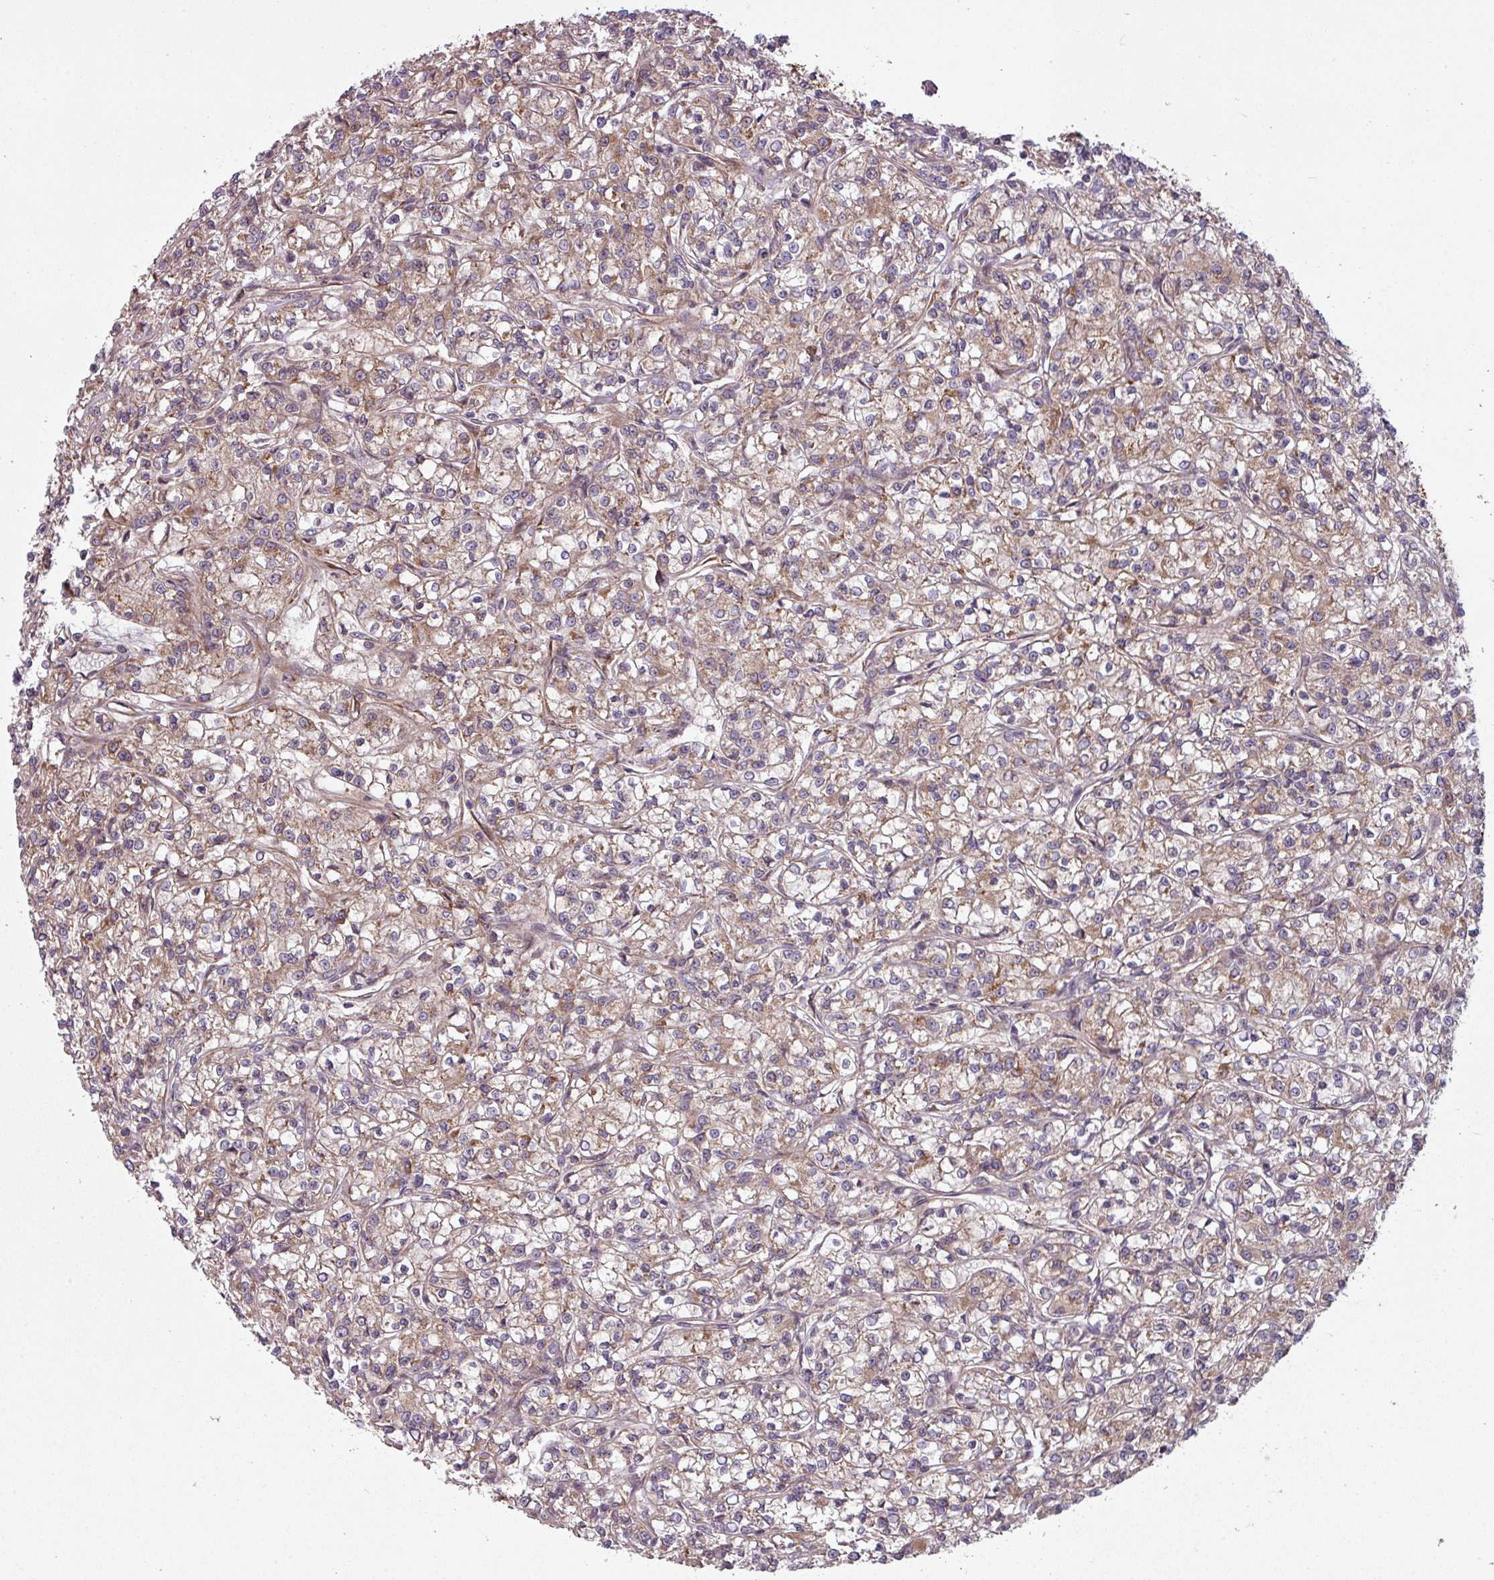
{"staining": {"intensity": "weak", "quantity": "25%-75%", "location": "cytoplasmic/membranous"}, "tissue": "renal cancer", "cell_type": "Tumor cells", "image_type": "cancer", "snomed": [{"axis": "morphology", "description": "Adenocarcinoma, NOS"}, {"axis": "topography", "description": "Kidney"}], "caption": "Protein expression analysis of adenocarcinoma (renal) reveals weak cytoplasmic/membranous staining in about 25%-75% of tumor cells. (IHC, brightfield microscopy, high magnification).", "gene": "SNRNP25", "patient": {"sex": "female", "age": 59}}